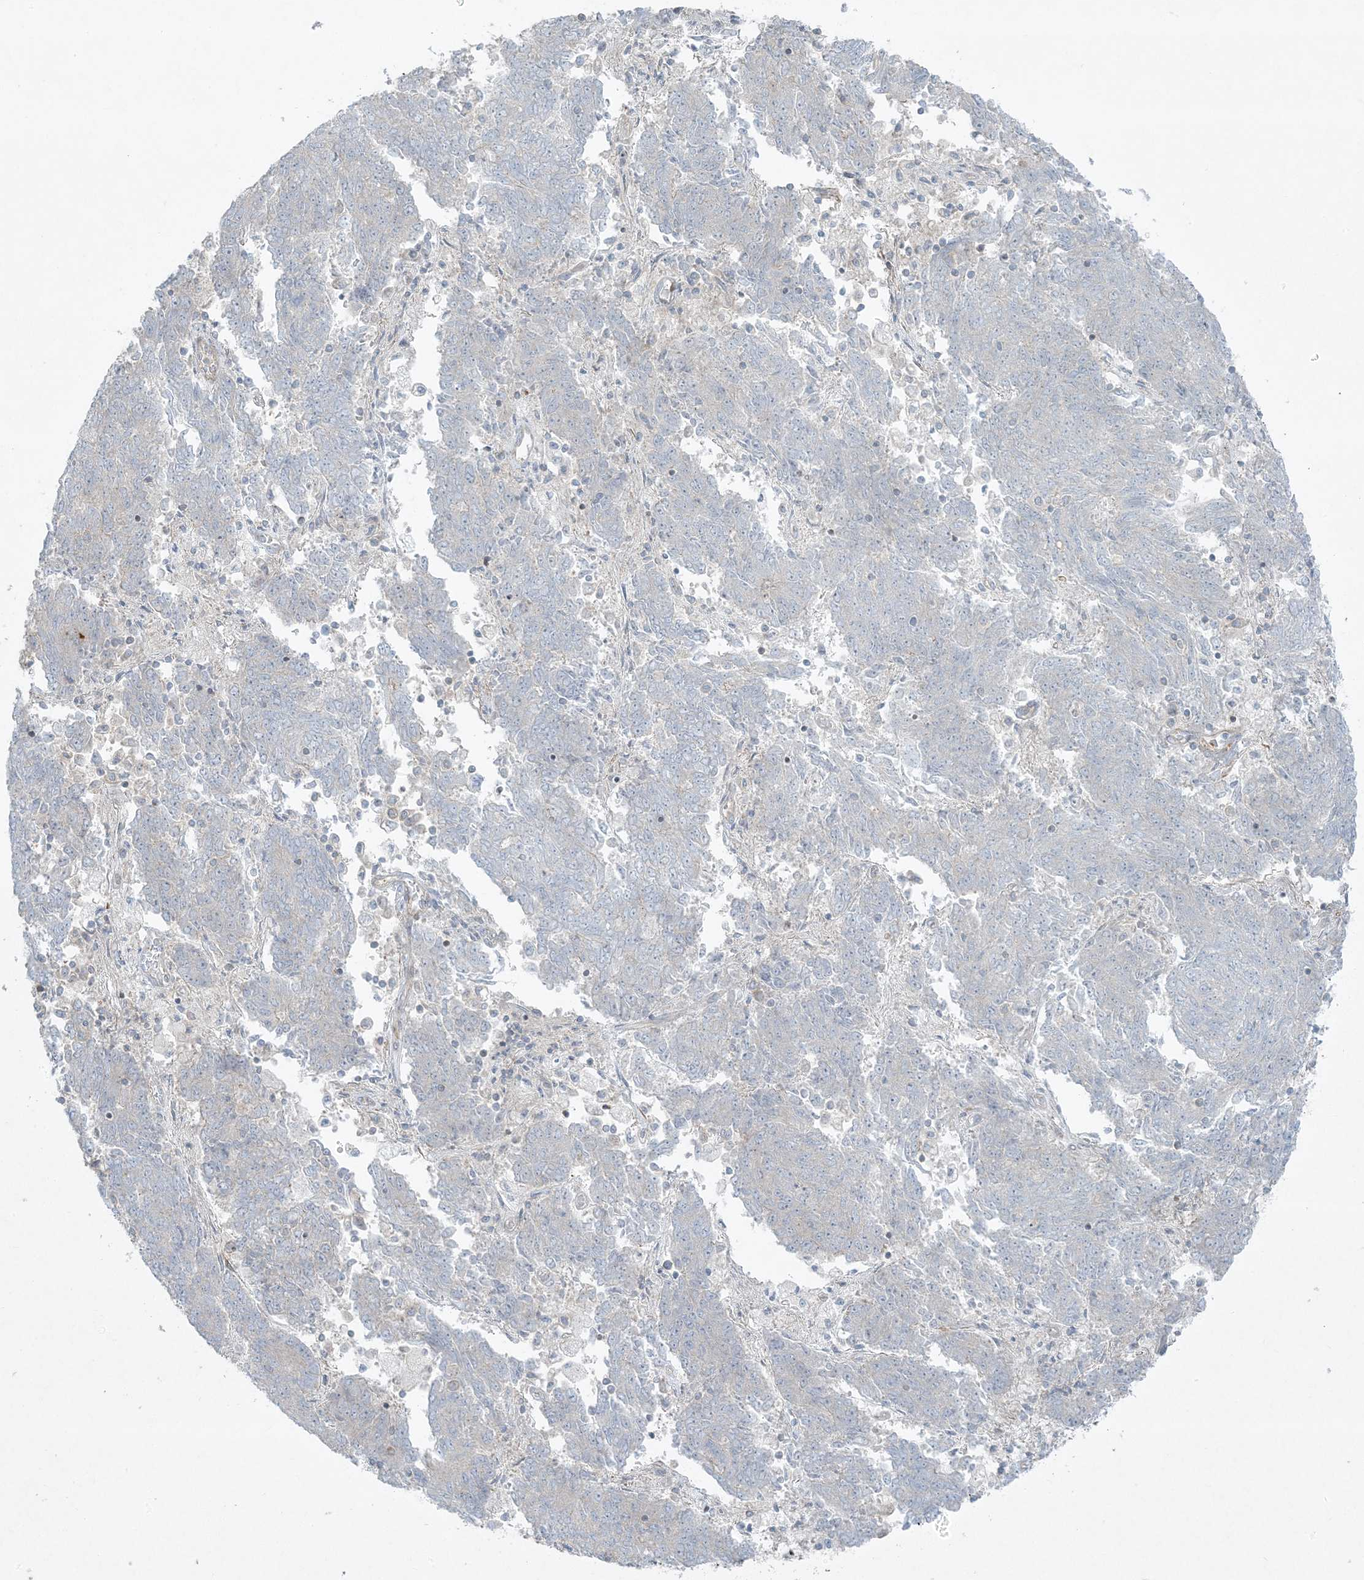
{"staining": {"intensity": "negative", "quantity": "none", "location": "none"}, "tissue": "endometrial cancer", "cell_type": "Tumor cells", "image_type": "cancer", "snomed": [{"axis": "morphology", "description": "Adenocarcinoma, NOS"}, {"axis": "topography", "description": "Endometrium"}], "caption": "This is an immunohistochemistry photomicrograph of endometrial cancer (adenocarcinoma). There is no expression in tumor cells.", "gene": "PIK3R4", "patient": {"sex": "female", "age": 80}}